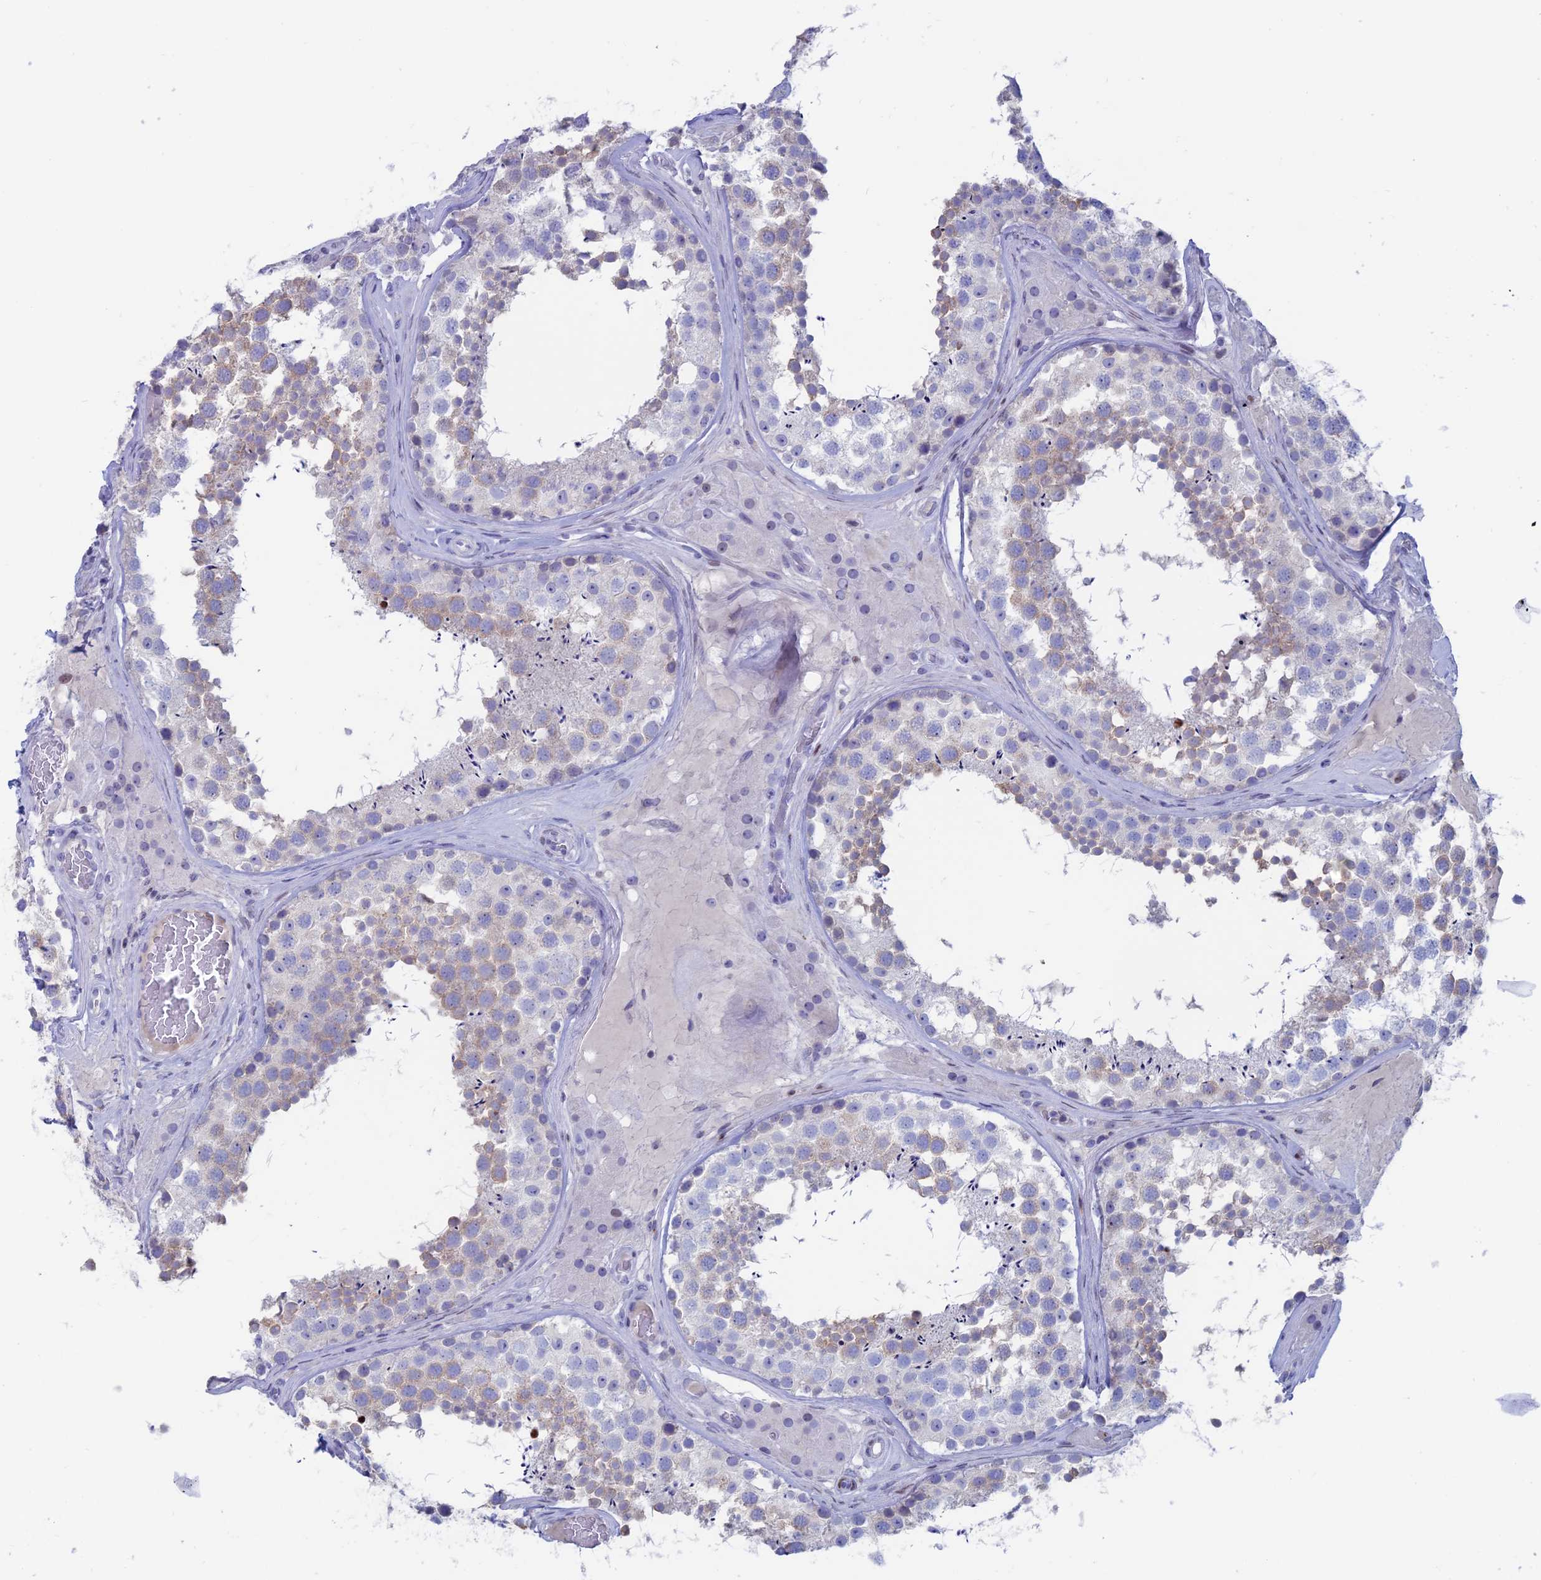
{"staining": {"intensity": "weak", "quantity": "25%-75%", "location": "cytoplasmic/membranous"}, "tissue": "testis", "cell_type": "Cells in seminiferous ducts", "image_type": "normal", "snomed": [{"axis": "morphology", "description": "Normal tissue, NOS"}, {"axis": "topography", "description": "Testis"}], "caption": "IHC of unremarkable testis demonstrates low levels of weak cytoplasmic/membranous positivity in about 25%-75% of cells in seminiferous ducts.", "gene": "CERS6", "patient": {"sex": "male", "age": 46}}